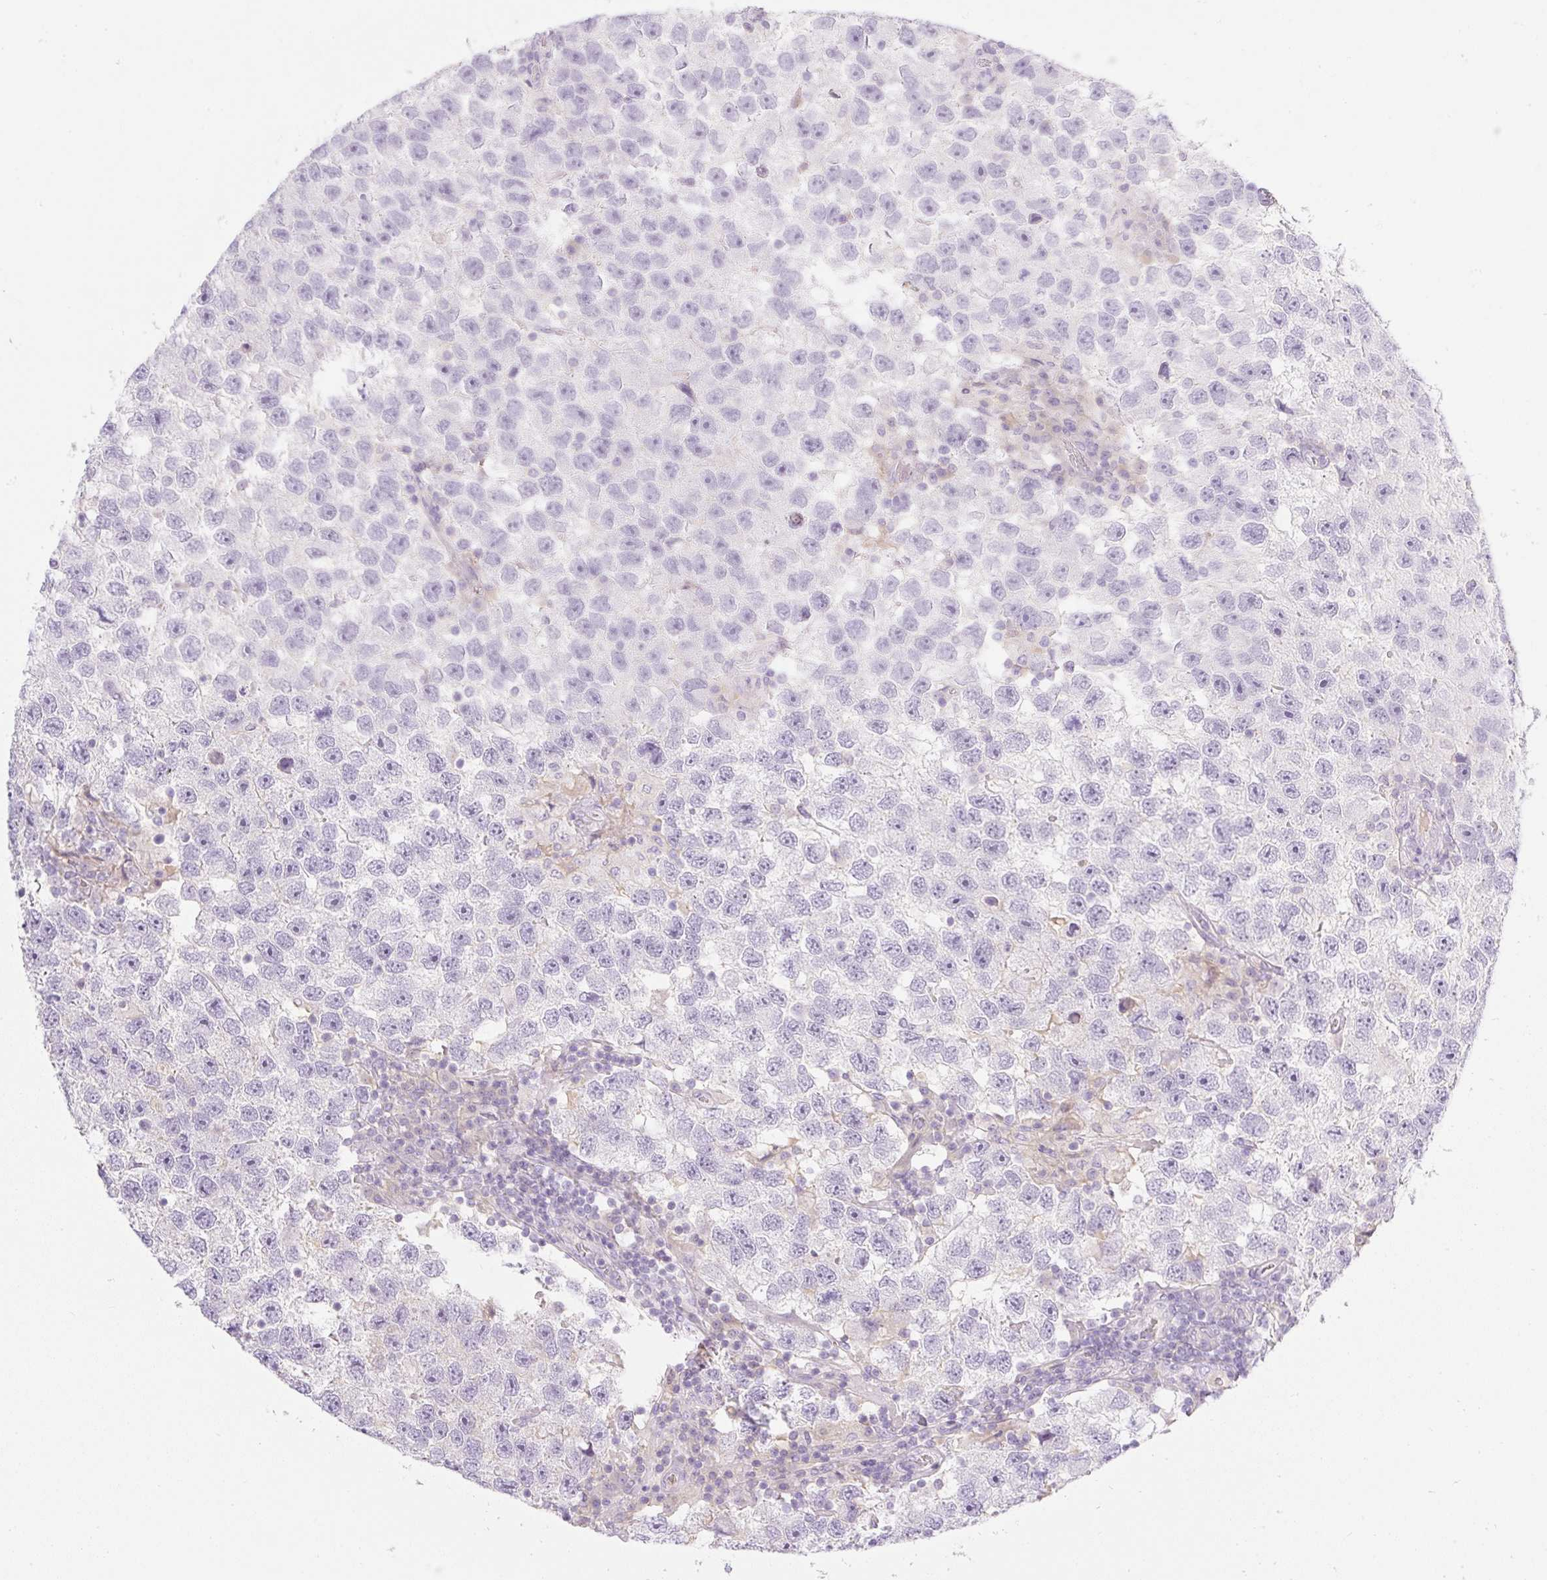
{"staining": {"intensity": "negative", "quantity": "none", "location": "none"}, "tissue": "testis cancer", "cell_type": "Tumor cells", "image_type": "cancer", "snomed": [{"axis": "morphology", "description": "Seminoma, NOS"}, {"axis": "topography", "description": "Testis"}], "caption": "The image demonstrates no significant expression in tumor cells of testis cancer.", "gene": "MIA2", "patient": {"sex": "male", "age": 26}}